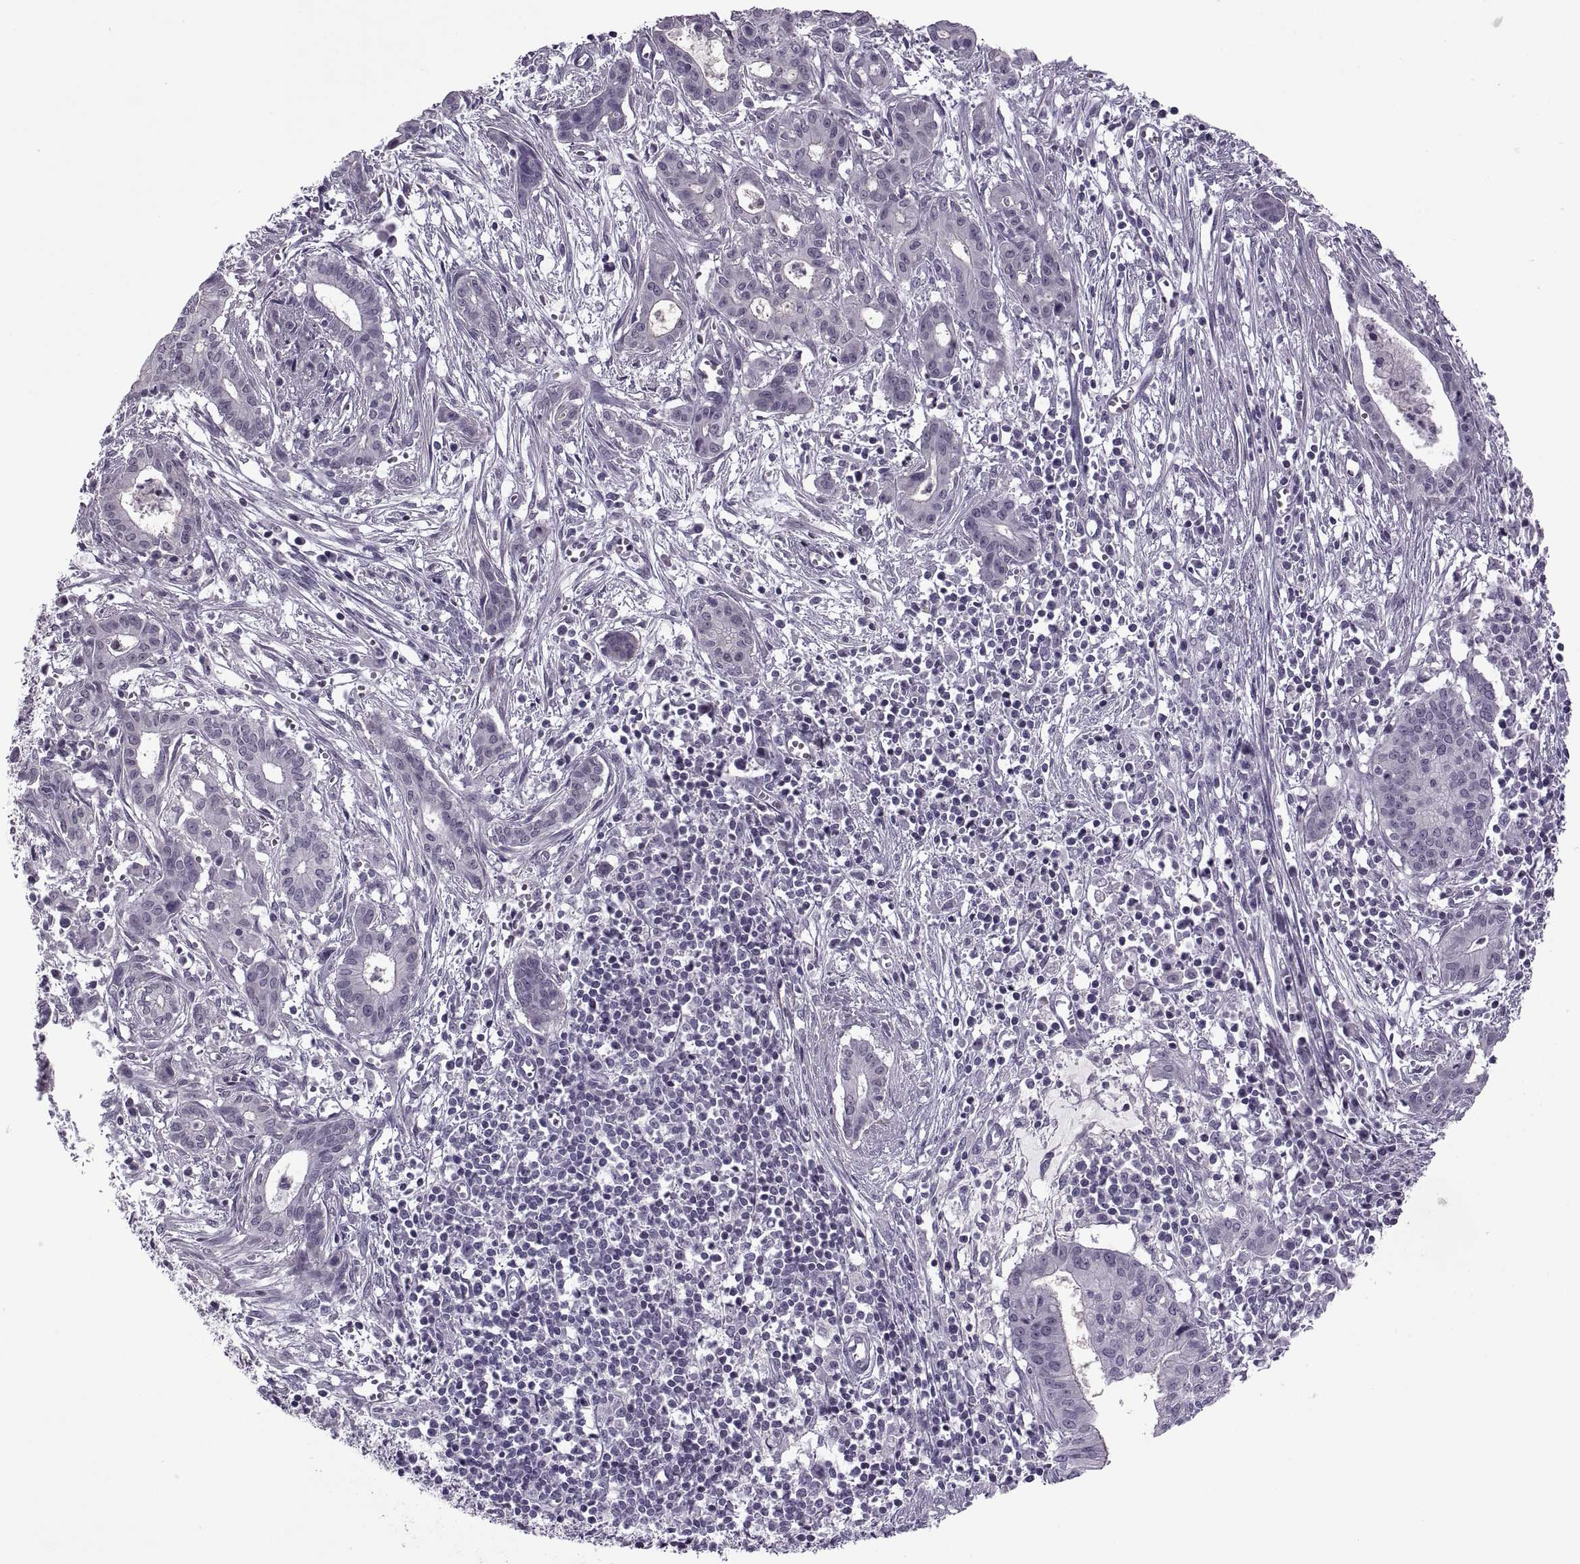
{"staining": {"intensity": "negative", "quantity": "none", "location": "none"}, "tissue": "pancreatic cancer", "cell_type": "Tumor cells", "image_type": "cancer", "snomed": [{"axis": "morphology", "description": "Adenocarcinoma, NOS"}, {"axis": "topography", "description": "Pancreas"}], "caption": "Human pancreatic cancer stained for a protein using immunohistochemistry exhibits no positivity in tumor cells.", "gene": "ODF3", "patient": {"sex": "male", "age": 48}}